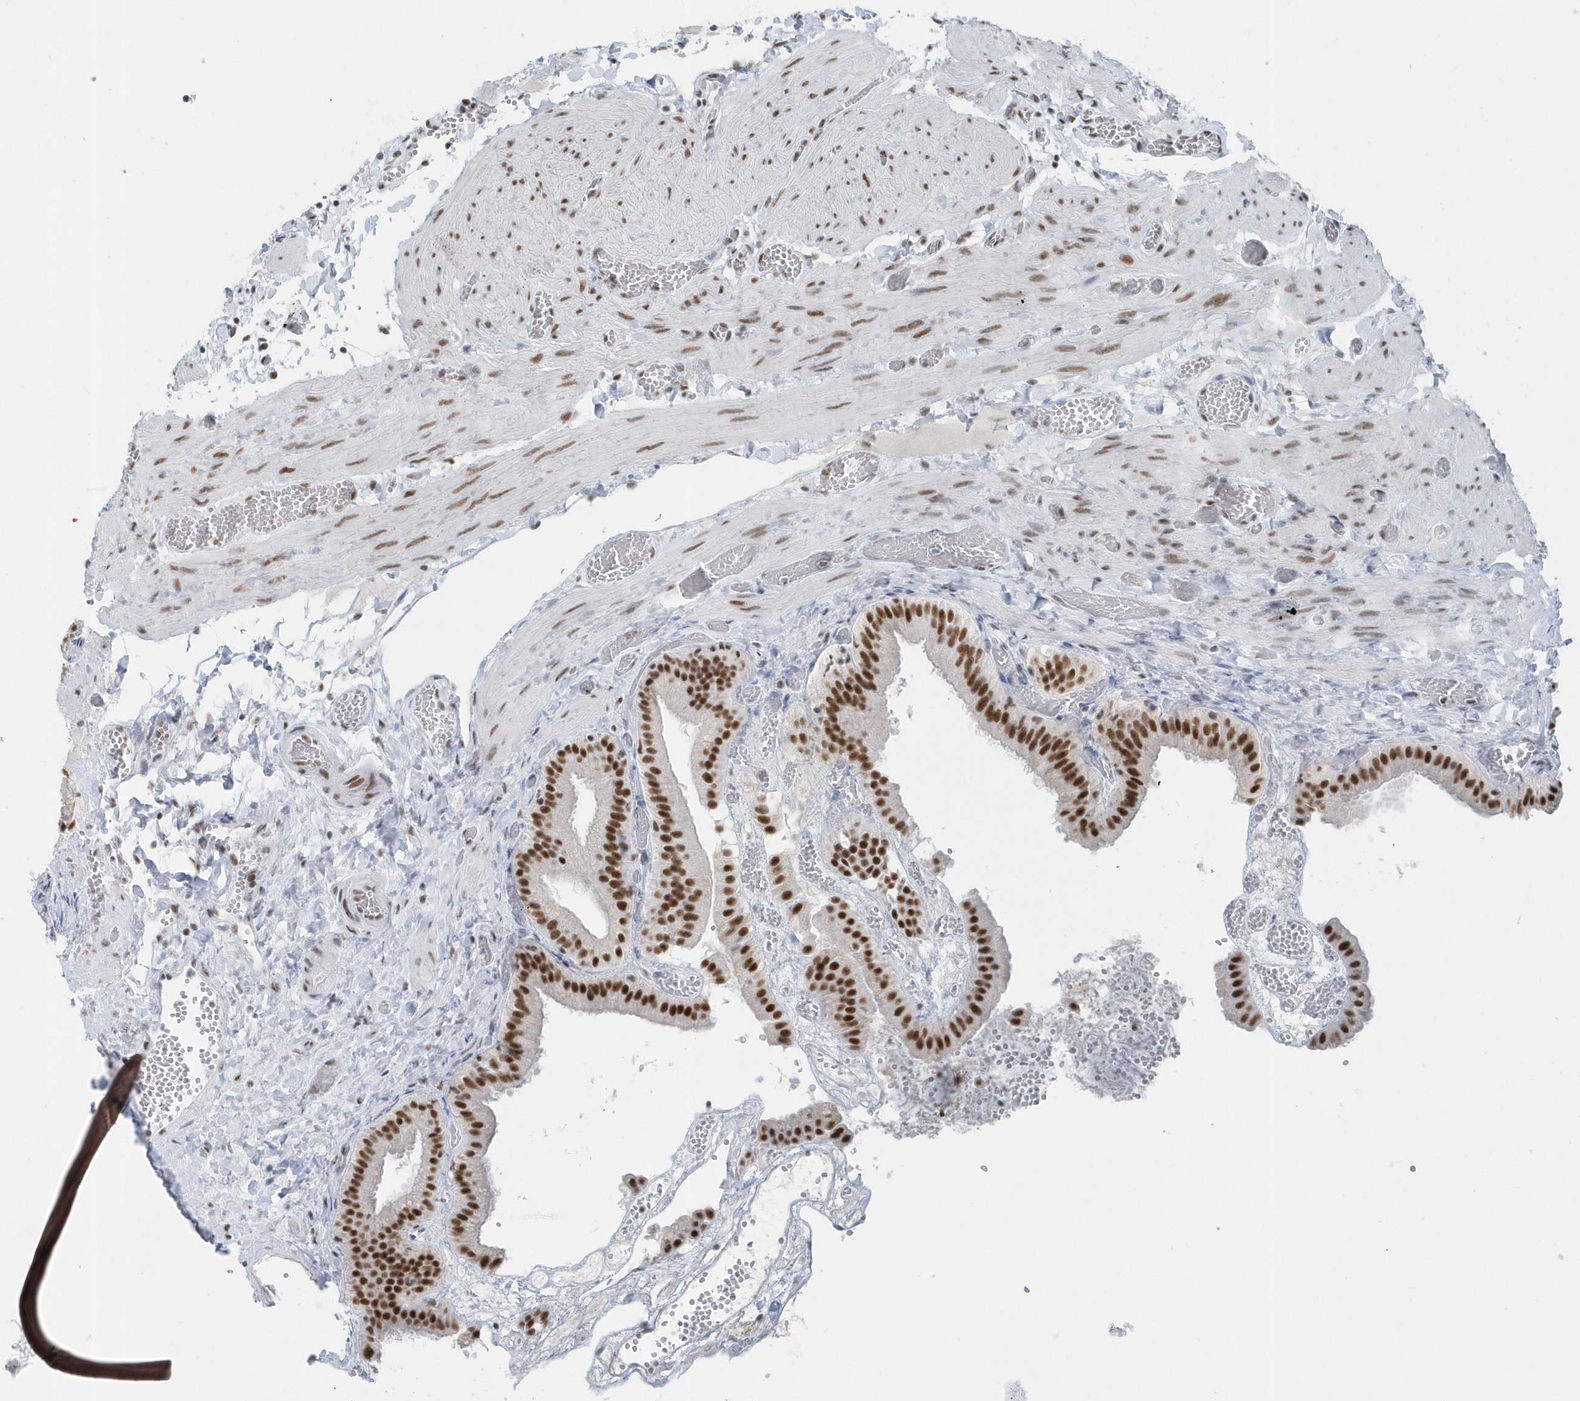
{"staining": {"intensity": "strong", "quantity": ">75%", "location": "nuclear"}, "tissue": "gallbladder", "cell_type": "Glandular cells", "image_type": "normal", "snomed": [{"axis": "morphology", "description": "Normal tissue, NOS"}, {"axis": "topography", "description": "Gallbladder"}], "caption": "Protein staining by immunohistochemistry (IHC) demonstrates strong nuclear expression in about >75% of glandular cells in unremarkable gallbladder.", "gene": "FIP1L1", "patient": {"sex": "female", "age": 64}}